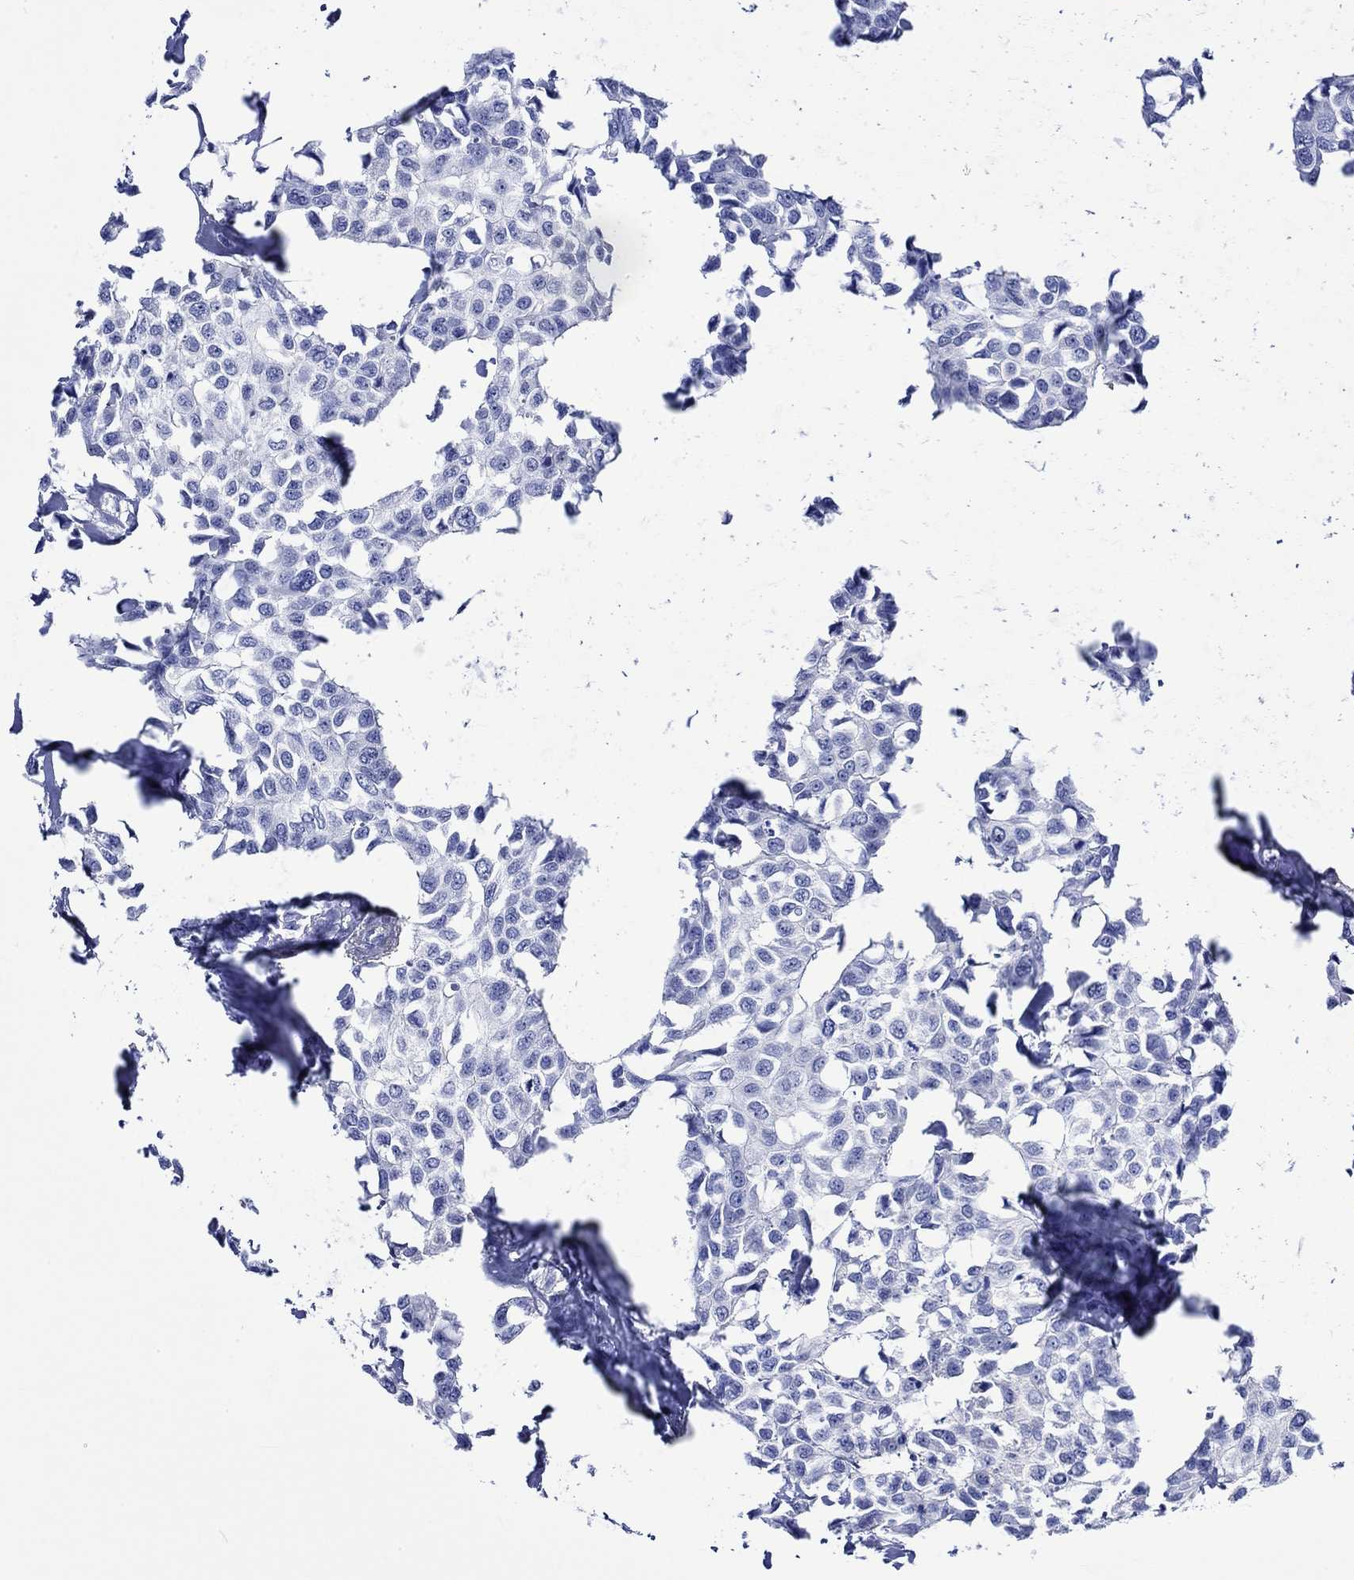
{"staining": {"intensity": "negative", "quantity": "none", "location": "none"}, "tissue": "breast cancer", "cell_type": "Tumor cells", "image_type": "cancer", "snomed": [{"axis": "morphology", "description": "Duct carcinoma"}, {"axis": "topography", "description": "Breast"}], "caption": "Immunohistochemistry photomicrograph of neoplastic tissue: human intraductal carcinoma (breast) stained with DAB exhibits no significant protein staining in tumor cells.", "gene": "CRYAB", "patient": {"sex": "female", "age": 80}}